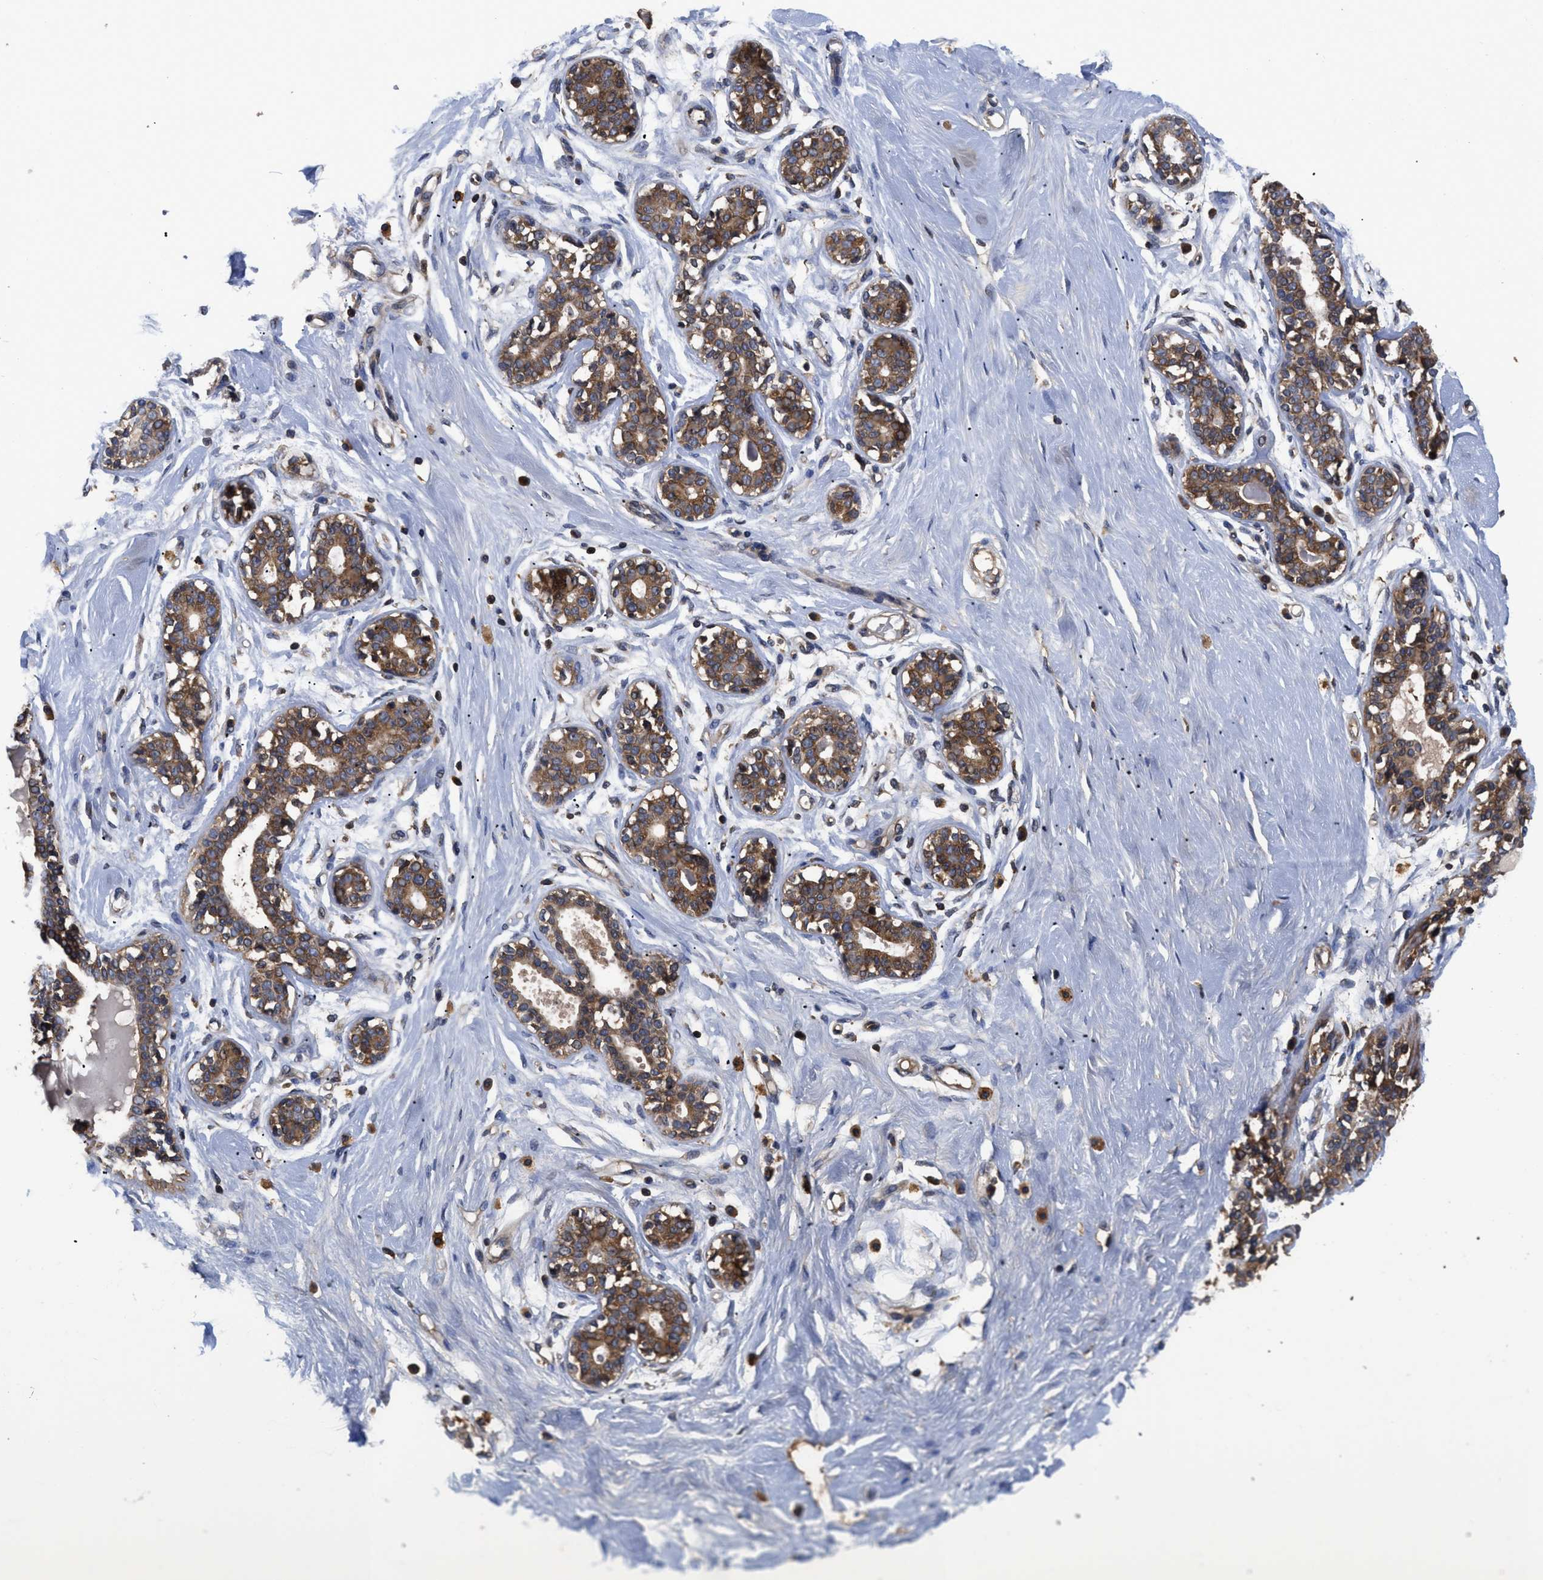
{"staining": {"intensity": "negative", "quantity": "none", "location": "none"}, "tissue": "breast", "cell_type": "Adipocytes", "image_type": "normal", "snomed": [{"axis": "morphology", "description": "Normal tissue, NOS"}, {"axis": "topography", "description": "Breast"}], "caption": "Immunohistochemical staining of unremarkable breast demonstrates no significant expression in adipocytes. (DAB (3,3'-diaminobenzidine) immunohistochemistry, high magnification).", "gene": "LRRC3", "patient": {"sex": "female", "age": 23}}